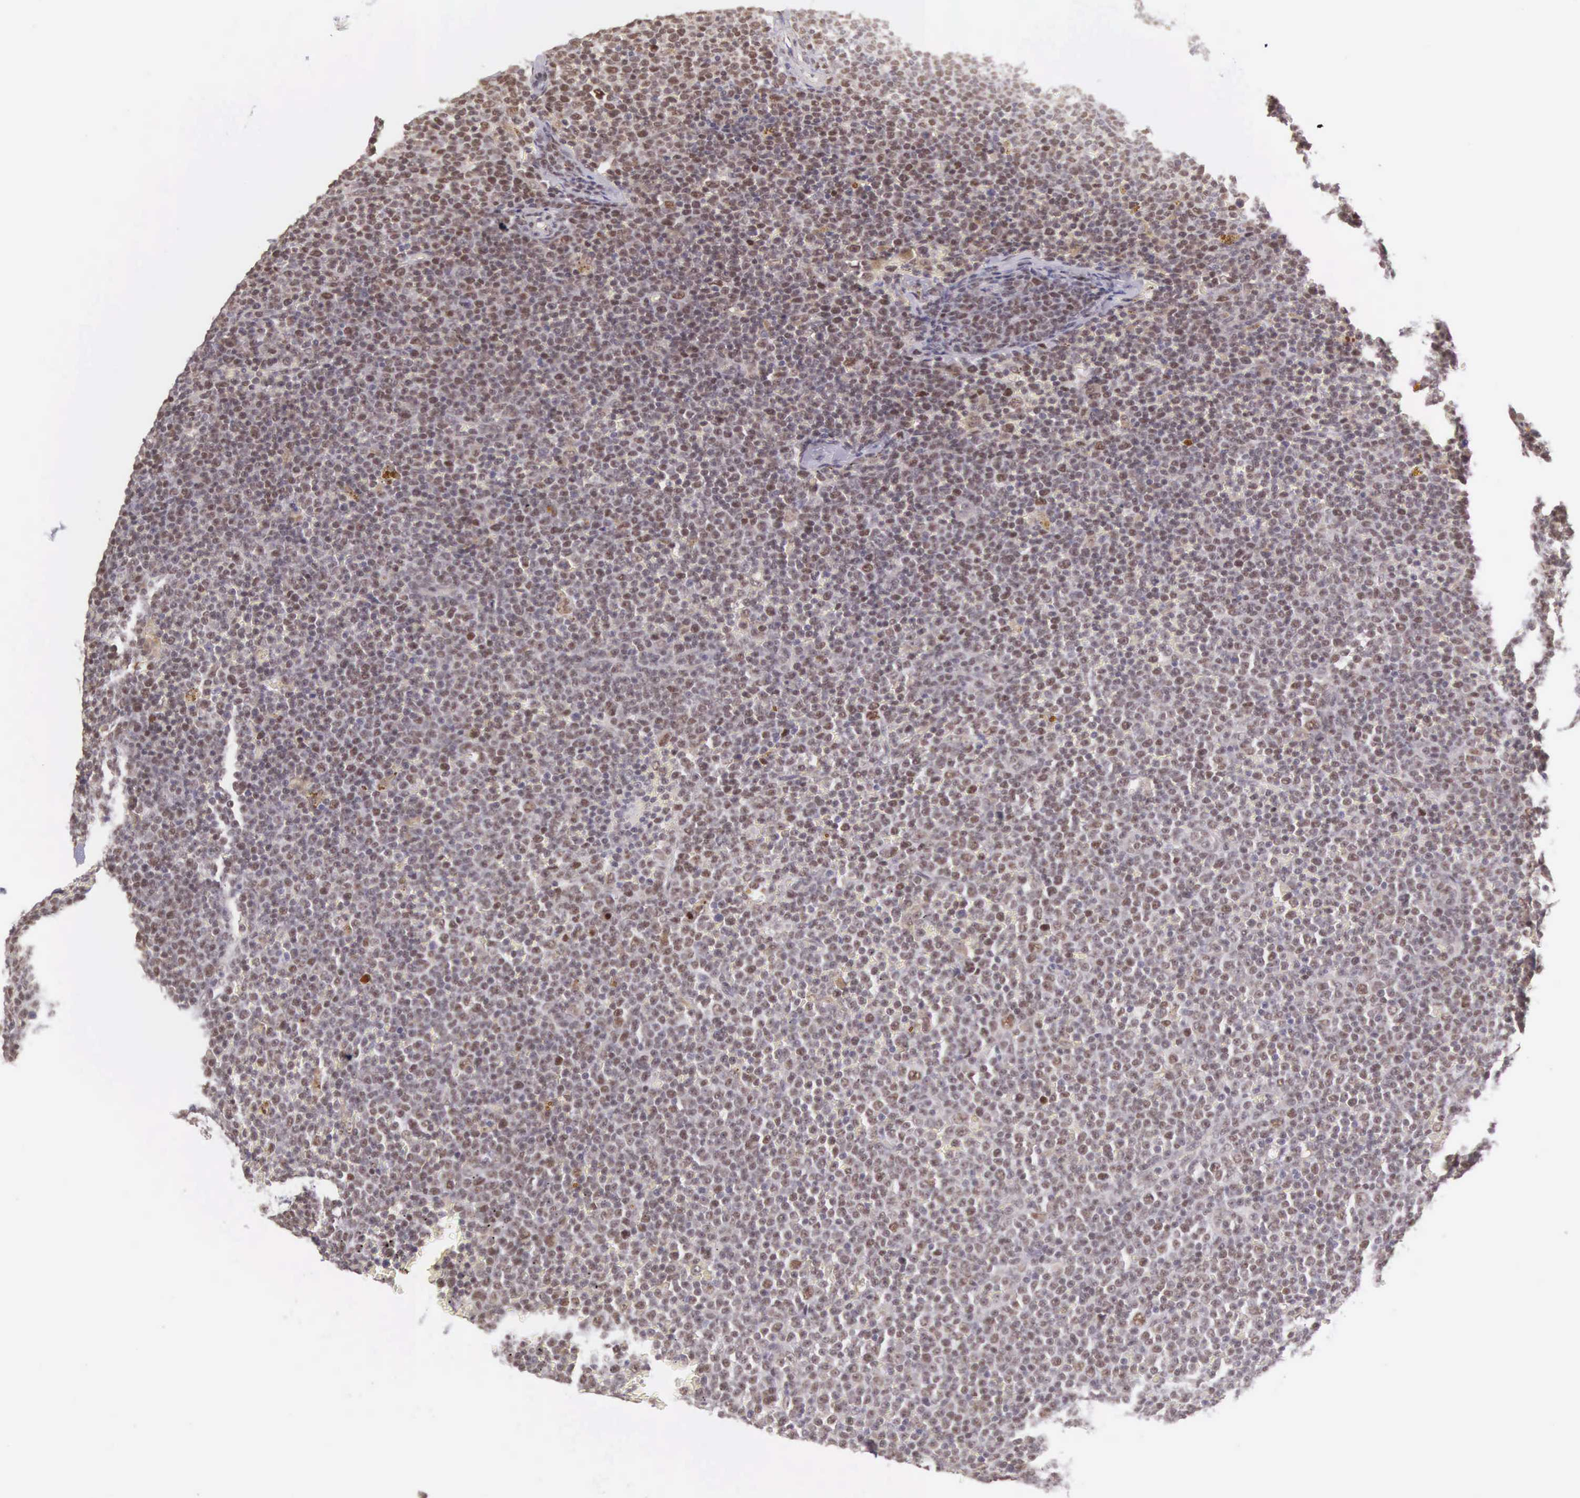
{"staining": {"intensity": "moderate", "quantity": ">75%", "location": "nuclear"}, "tissue": "lymphoma", "cell_type": "Tumor cells", "image_type": "cancer", "snomed": [{"axis": "morphology", "description": "Malignant lymphoma, non-Hodgkin's type, Low grade"}, {"axis": "topography", "description": "Lymph node"}], "caption": "Immunohistochemistry (IHC) image of neoplastic tissue: human malignant lymphoma, non-Hodgkin's type (low-grade) stained using IHC demonstrates medium levels of moderate protein expression localized specifically in the nuclear of tumor cells, appearing as a nuclear brown color.", "gene": "CCDC117", "patient": {"sex": "male", "age": 50}}